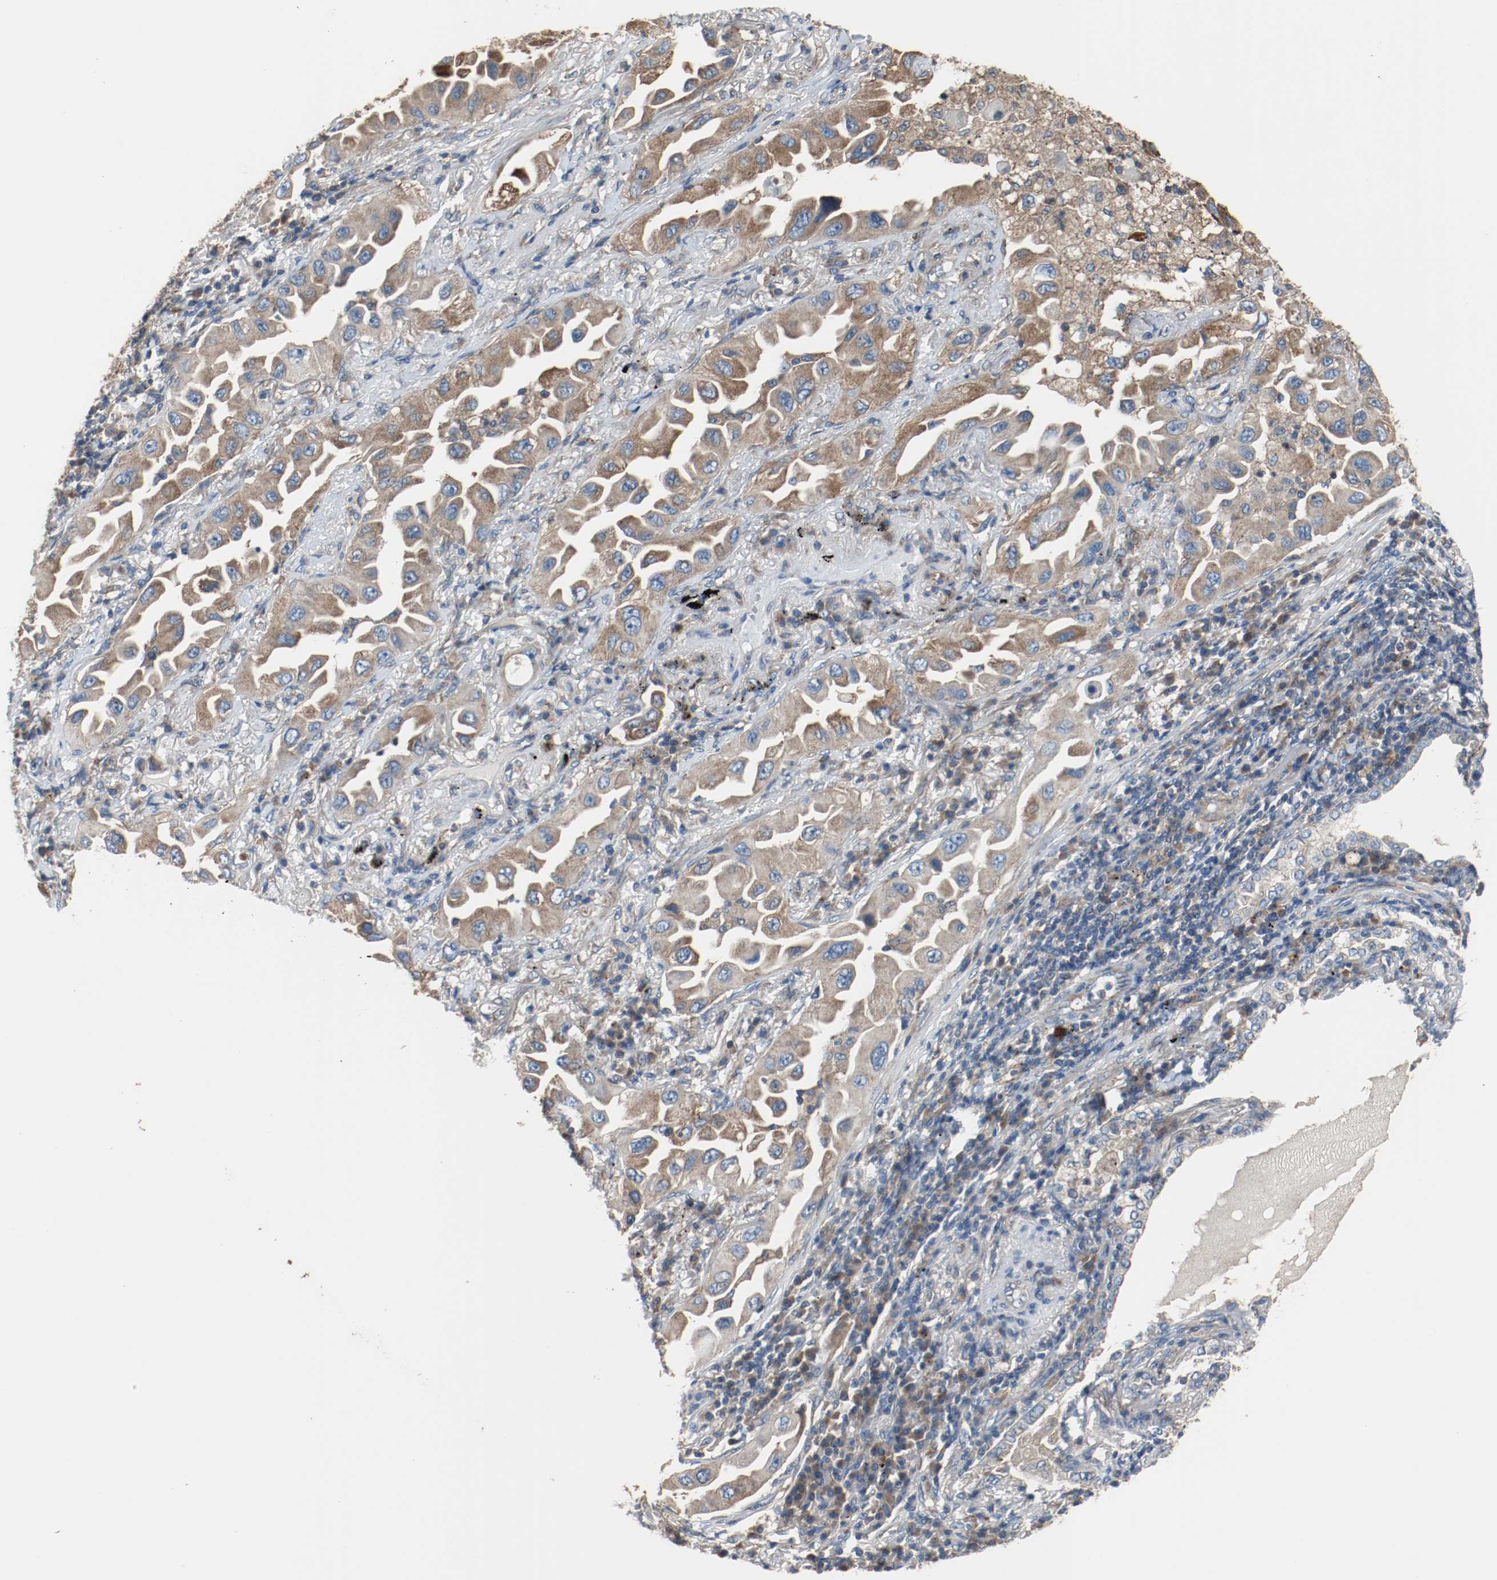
{"staining": {"intensity": "moderate", "quantity": ">75%", "location": "cytoplasmic/membranous"}, "tissue": "lung cancer", "cell_type": "Tumor cells", "image_type": "cancer", "snomed": [{"axis": "morphology", "description": "Adenocarcinoma, NOS"}, {"axis": "topography", "description": "Lung"}], "caption": "Brown immunohistochemical staining in human lung cancer exhibits moderate cytoplasmic/membranous positivity in approximately >75% of tumor cells. The protein of interest is shown in brown color, while the nuclei are stained blue.", "gene": "TUBA3D", "patient": {"sex": "female", "age": 65}}